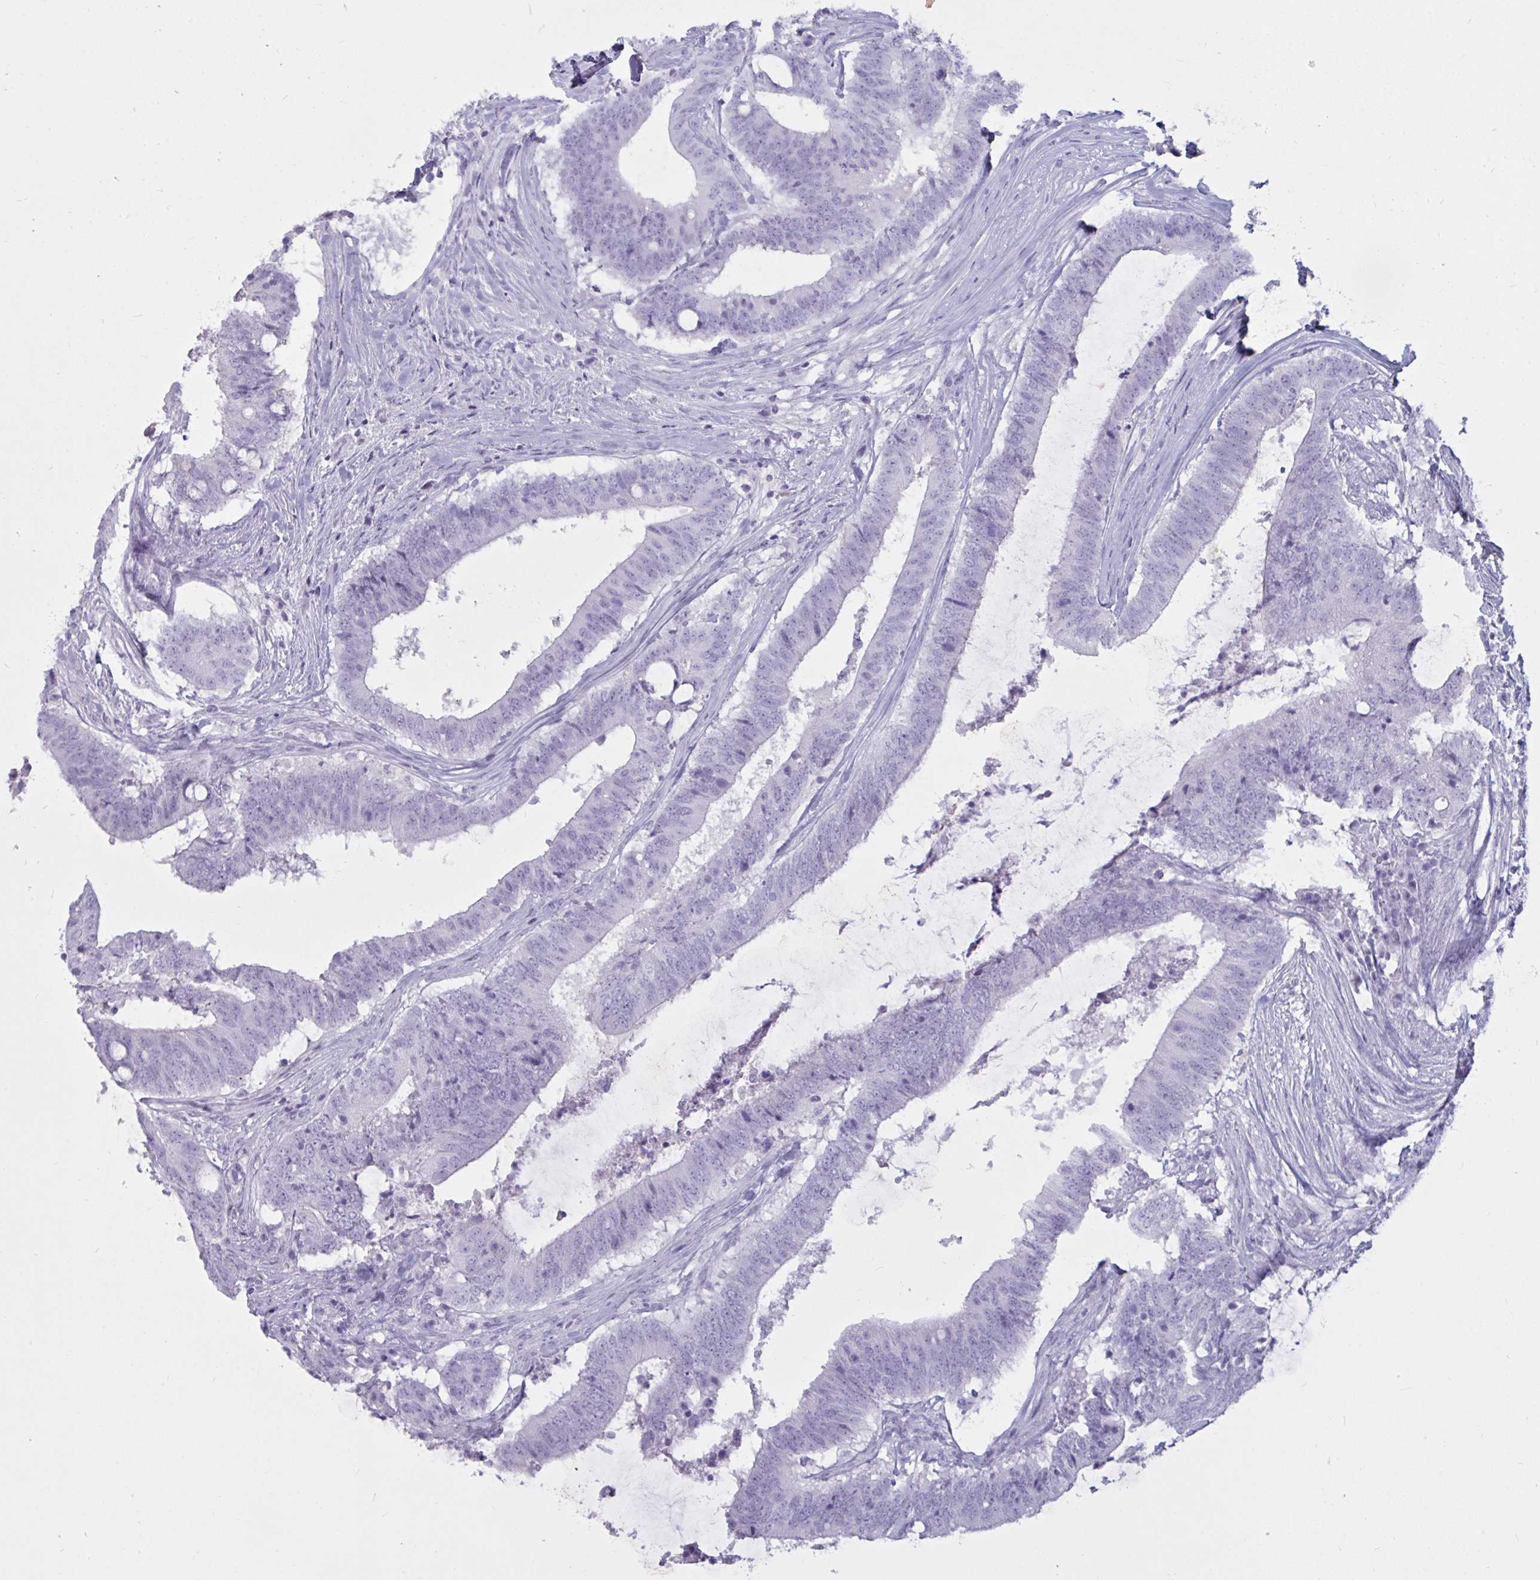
{"staining": {"intensity": "negative", "quantity": "none", "location": "none"}, "tissue": "colorectal cancer", "cell_type": "Tumor cells", "image_type": "cancer", "snomed": [{"axis": "morphology", "description": "Adenocarcinoma, NOS"}, {"axis": "topography", "description": "Colon"}], "caption": "Immunohistochemical staining of human colorectal cancer (adenocarcinoma) displays no significant staining in tumor cells. (Brightfield microscopy of DAB IHC at high magnification).", "gene": "BBS10", "patient": {"sex": "female", "age": 43}}